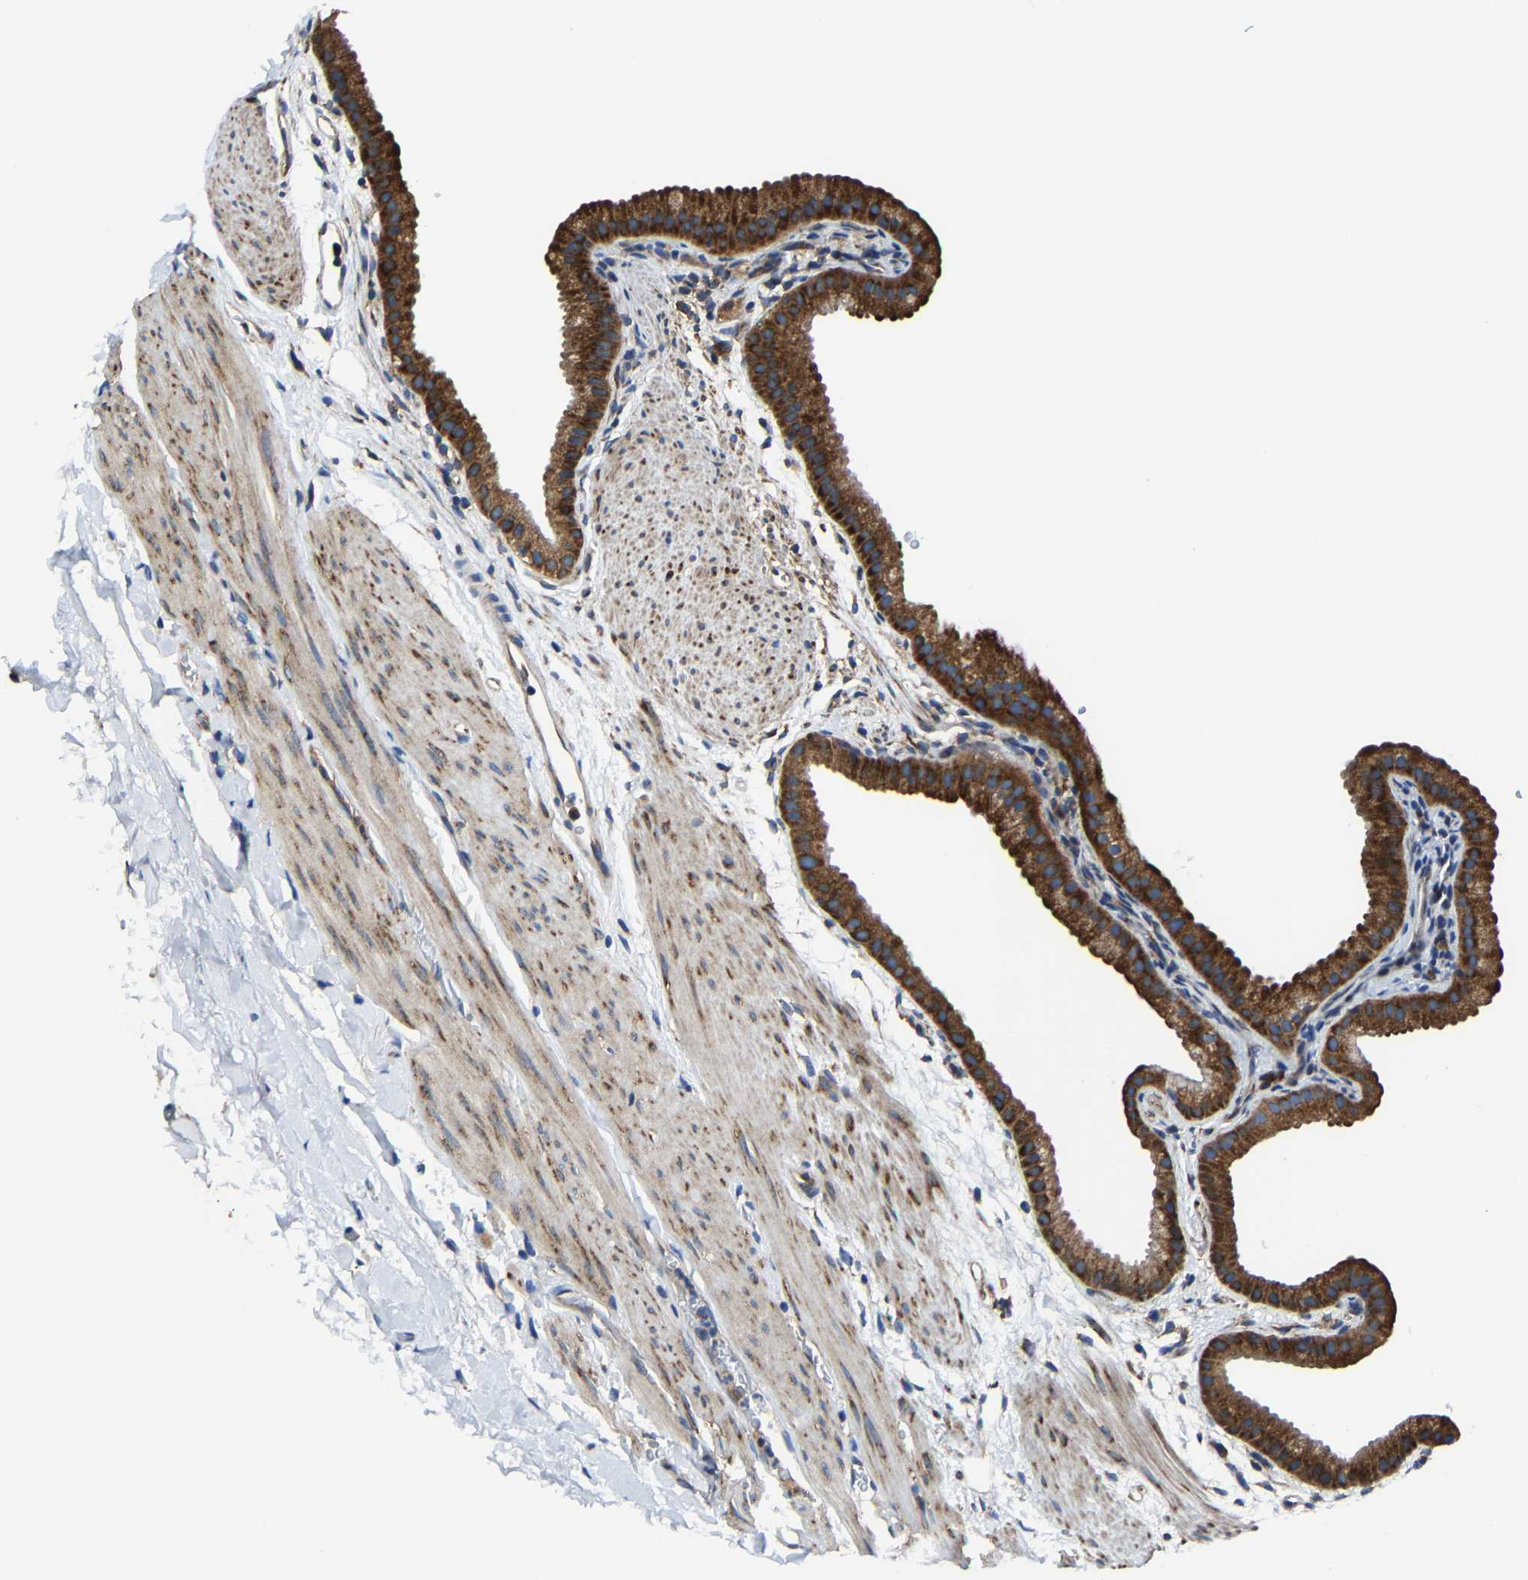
{"staining": {"intensity": "strong", "quantity": ">75%", "location": "cytoplasmic/membranous"}, "tissue": "gallbladder", "cell_type": "Glandular cells", "image_type": "normal", "snomed": [{"axis": "morphology", "description": "Normal tissue, NOS"}, {"axis": "topography", "description": "Gallbladder"}], "caption": "Human gallbladder stained with a brown dye exhibits strong cytoplasmic/membranous positive positivity in approximately >75% of glandular cells.", "gene": "G3BP2", "patient": {"sex": "female", "age": 64}}